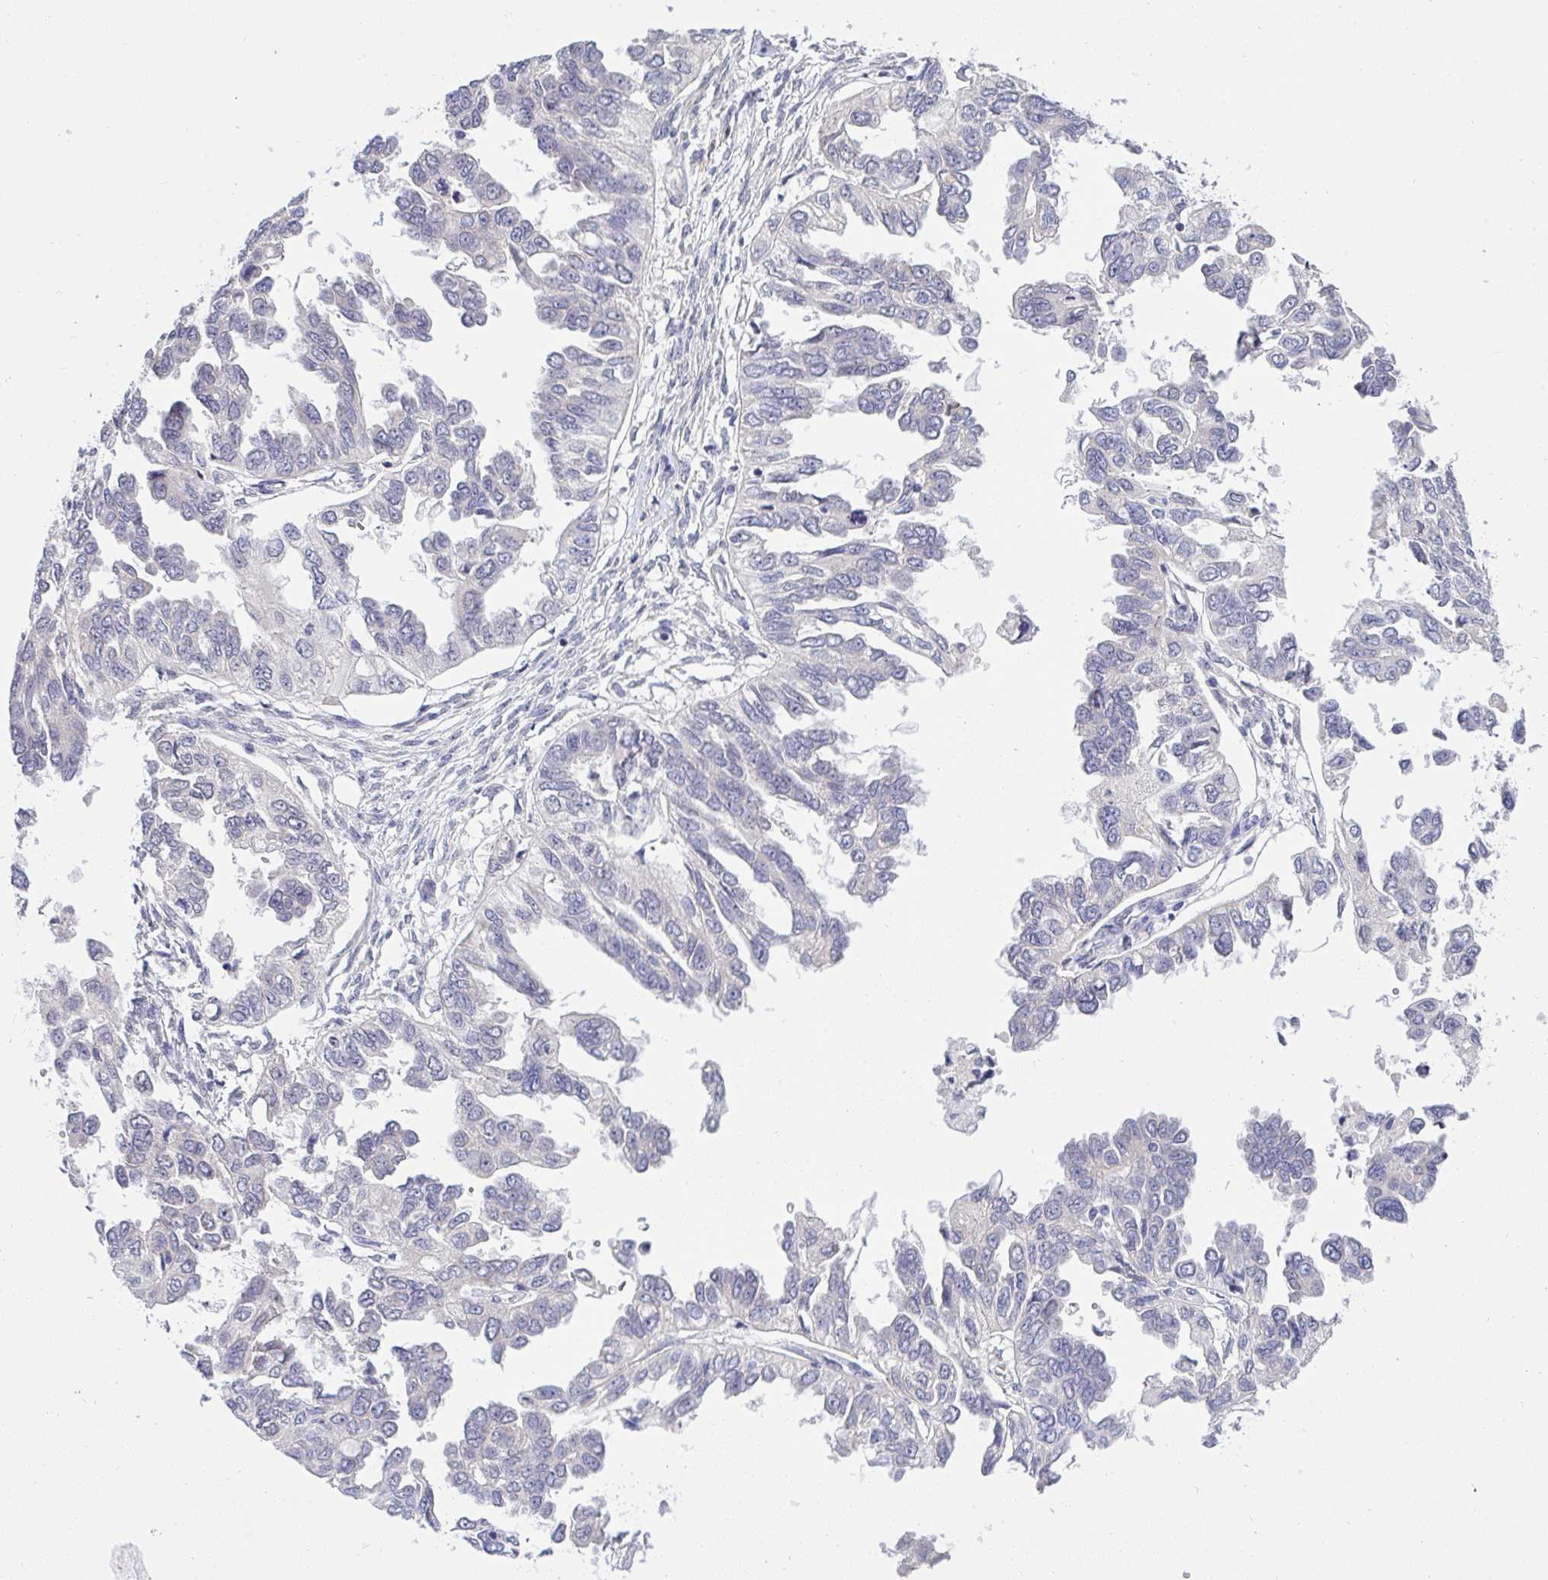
{"staining": {"intensity": "negative", "quantity": "none", "location": "none"}, "tissue": "ovarian cancer", "cell_type": "Tumor cells", "image_type": "cancer", "snomed": [{"axis": "morphology", "description": "Cystadenocarcinoma, serous, NOS"}, {"axis": "topography", "description": "Ovary"}], "caption": "DAB immunohistochemical staining of human ovarian cancer reveals no significant staining in tumor cells.", "gene": "TMEM41A", "patient": {"sex": "female", "age": 53}}